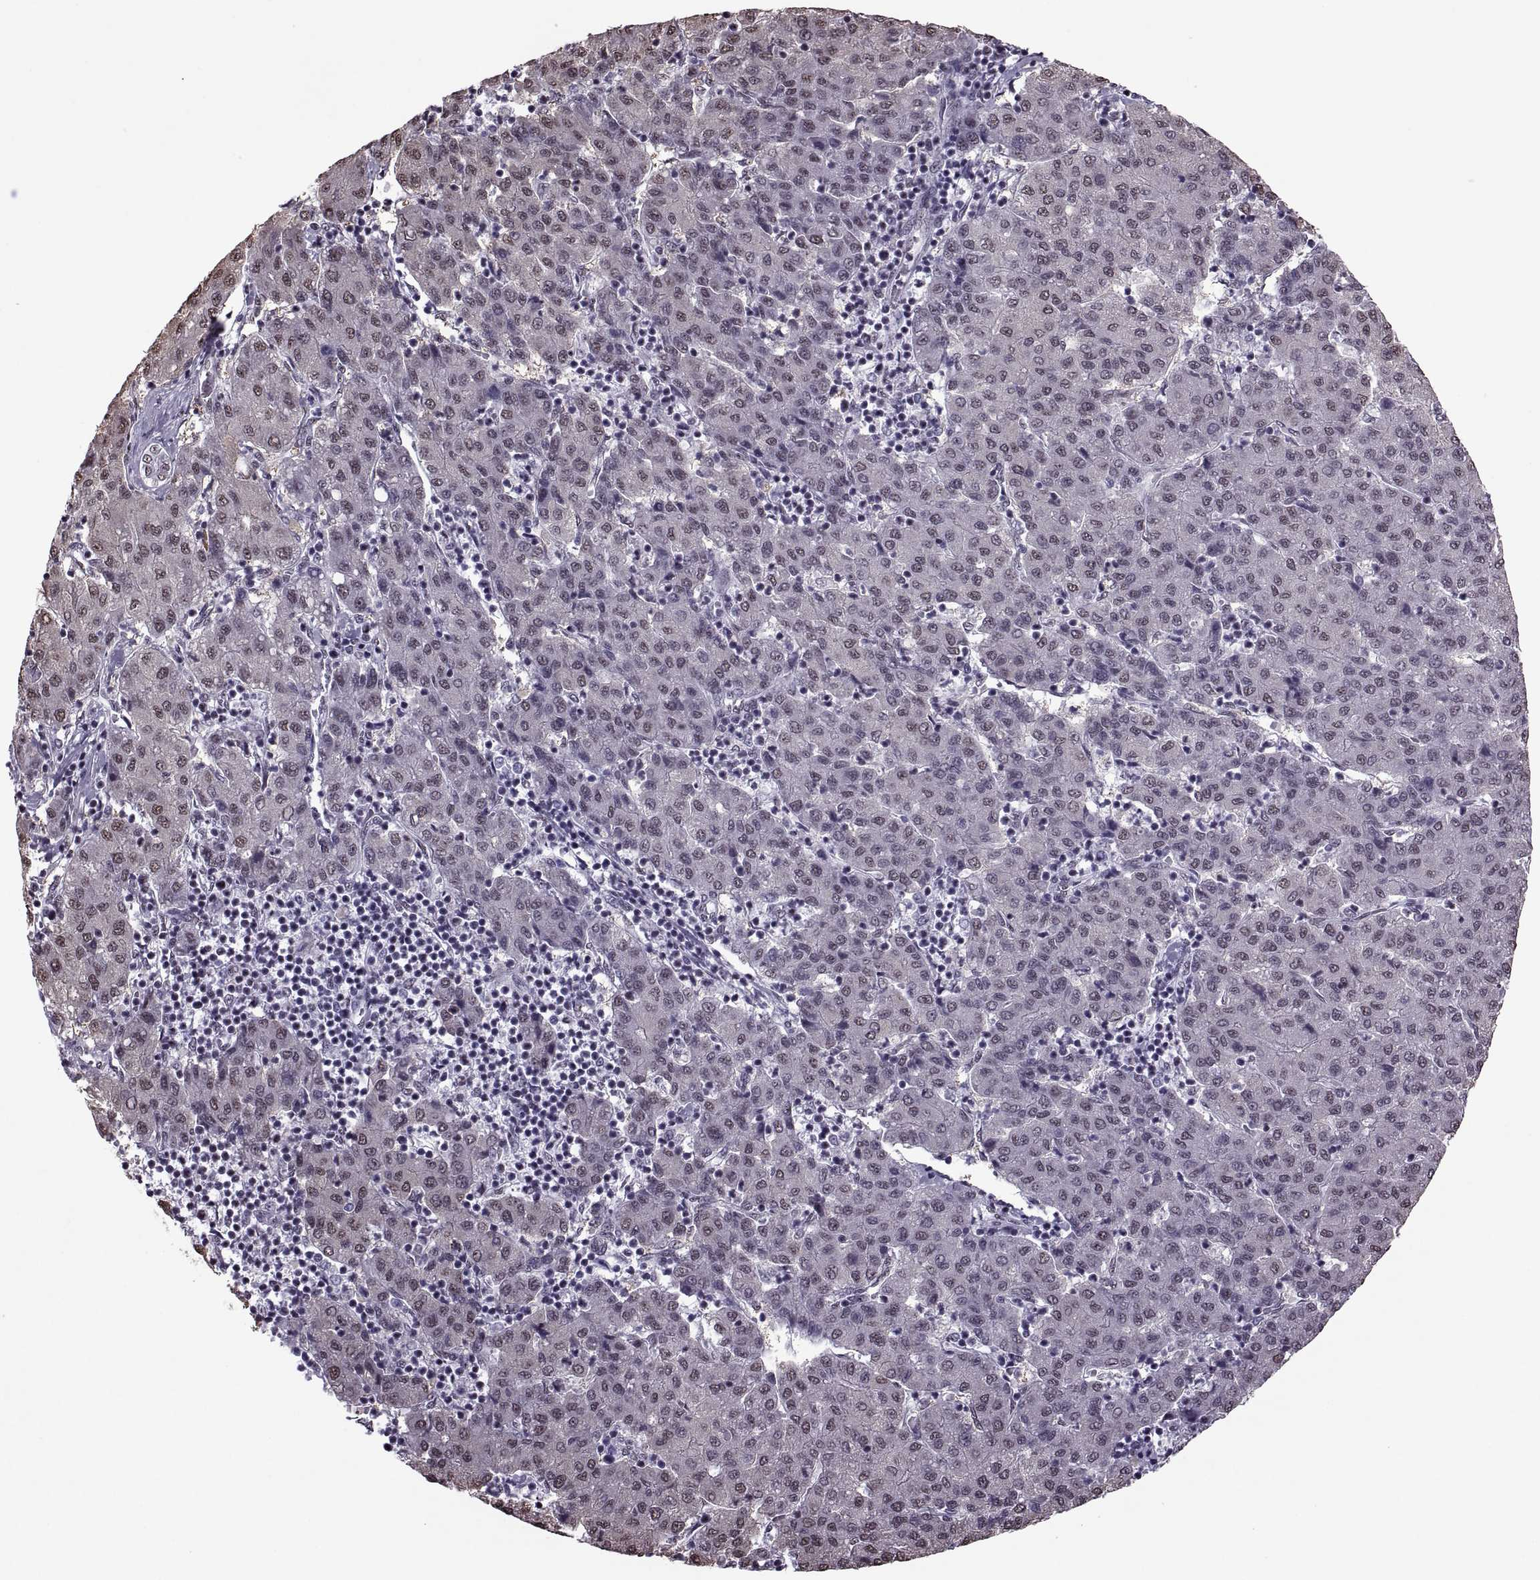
{"staining": {"intensity": "weak", "quantity": "<25%", "location": "nuclear"}, "tissue": "liver cancer", "cell_type": "Tumor cells", "image_type": "cancer", "snomed": [{"axis": "morphology", "description": "Carcinoma, Hepatocellular, NOS"}, {"axis": "topography", "description": "Liver"}], "caption": "DAB (3,3'-diaminobenzidine) immunohistochemical staining of liver cancer demonstrates no significant positivity in tumor cells.", "gene": "MAGEA4", "patient": {"sex": "male", "age": 65}}